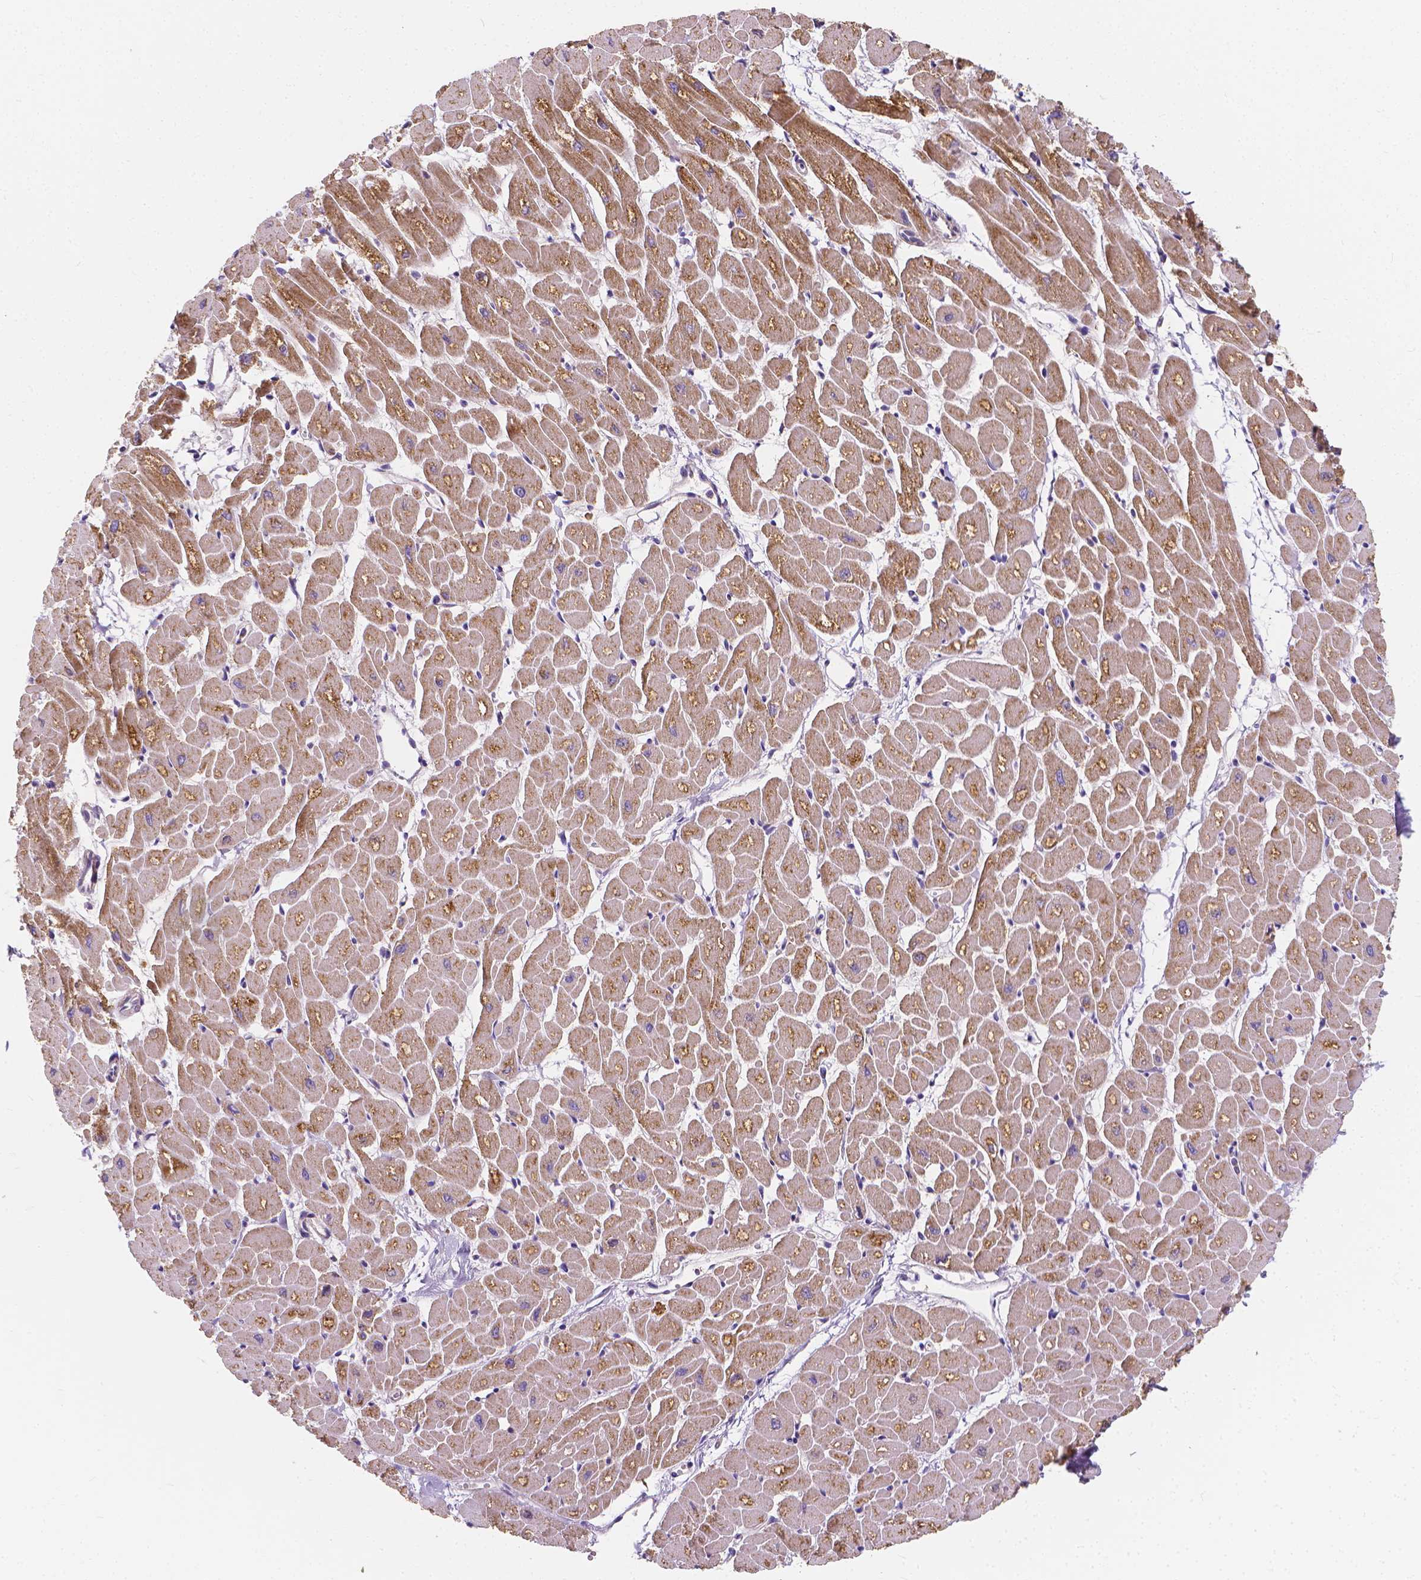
{"staining": {"intensity": "moderate", "quantity": ">75%", "location": "cytoplasmic/membranous"}, "tissue": "heart muscle", "cell_type": "Cardiomyocytes", "image_type": "normal", "snomed": [{"axis": "morphology", "description": "Normal tissue, NOS"}, {"axis": "topography", "description": "Heart"}], "caption": "DAB (3,3'-diaminobenzidine) immunohistochemical staining of unremarkable heart muscle exhibits moderate cytoplasmic/membranous protein positivity in about >75% of cardiomyocytes. The staining is performed using DAB (3,3'-diaminobenzidine) brown chromogen to label protein expression. The nuclei are counter-stained blue using hematoxylin.", "gene": "SNCAIP", "patient": {"sex": "male", "age": 57}}